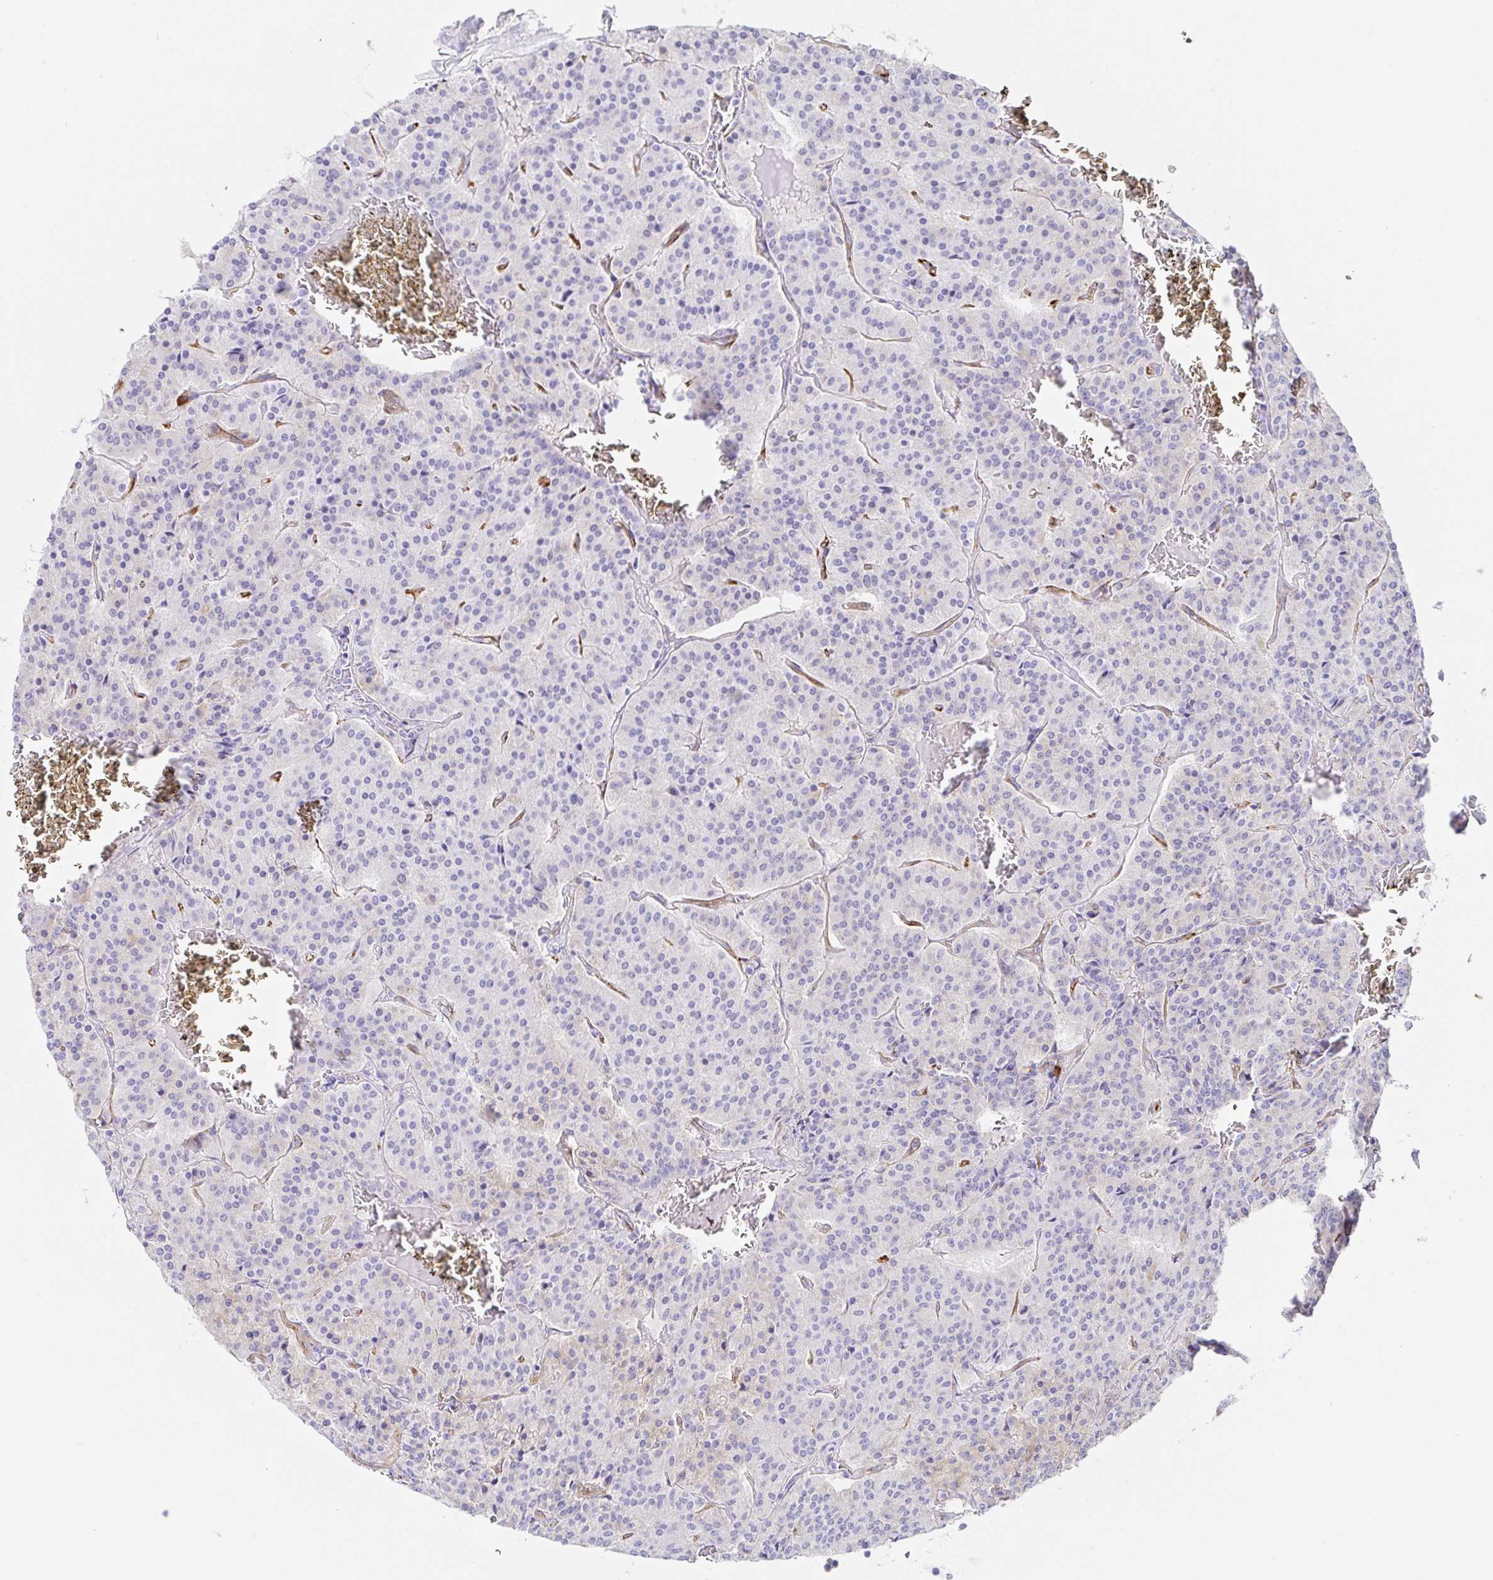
{"staining": {"intensity": "negative", "quantity": "none", "location": "none"}, "tissue": "carcinoid", "cell_type": "Tumor cells", "image_type": "cancer", "snomed": [{"axis": "morphology", "description": "Carcinoid, malignant, NOS"}, {"axis": "topography", "description": "Lung"}], "caption": "IHC photomicrograph of neoplastic tissue: carcinoid stained with DAB (3,3'-diaminobenzidine) shows no significant protein positivity in tumor cells.", "gene": "DOCK1", "patient": {"sex": "male", "age": 70}}